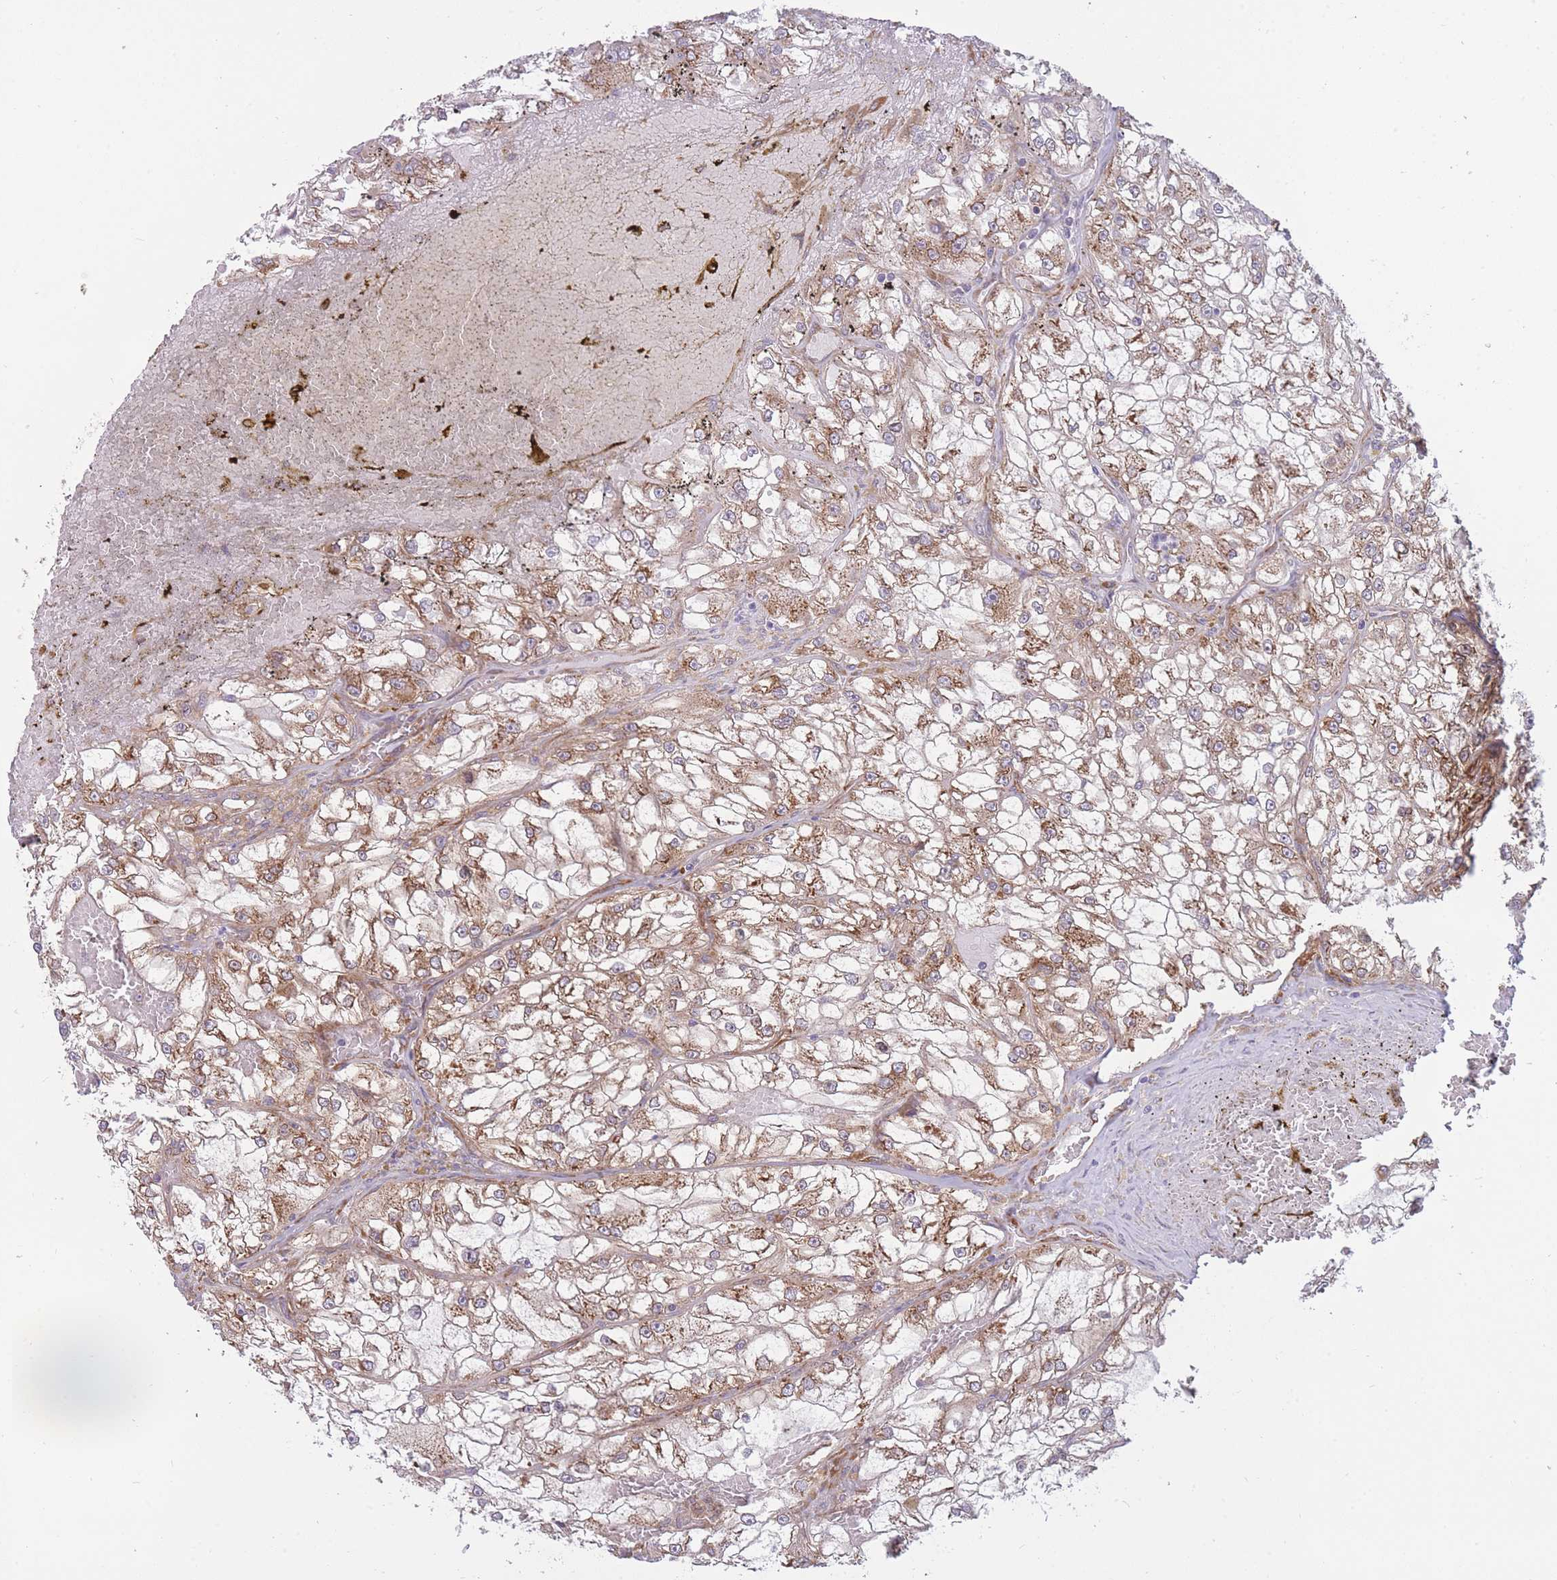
{"staining": {"intensity": "moderate", "quantity": ">75%", "location": "cytoplasmic/membranous"}, "tissue": "renal cancer", "cell_type": "Tumor cells", "image_type": "cancer", "snomed": [{"axis": "morphology", "description": "Adenocarcinoma, NOS"}, {"axis": "topography", "description": "Kidney"}], "caption": "Human renal cancer (adenocarcinoma) stained for a protein (brown) shows moderate cytoplasmic/membranous positive staining in approximately >75% of tumor cells.", "gene": "CCDC124", "patient": {"sex": "female", "age": 72}}